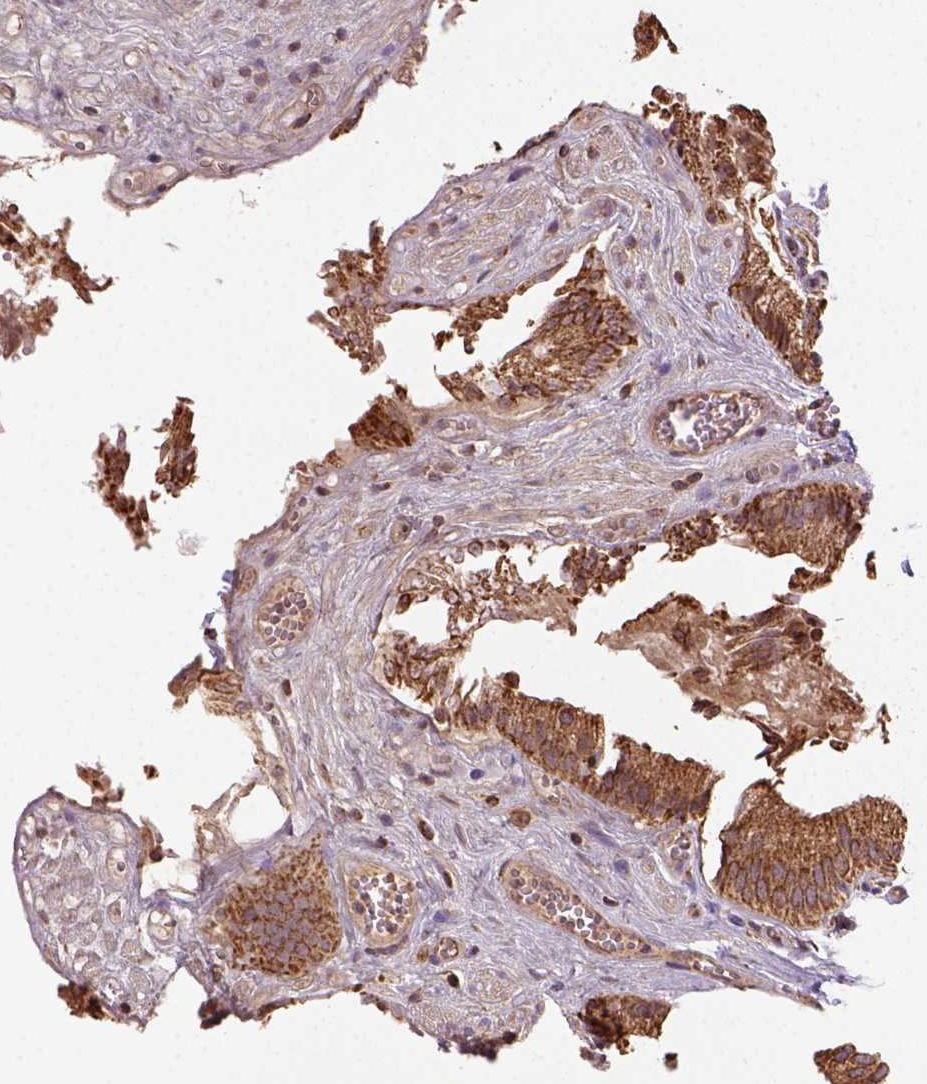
{"staining": {"intensity": "strong", "quantity": ">75%", "location": "cytoplasmic/membranous"}, "tissue": "gallbladder", "cell_type": "Glandular cells", "image_type": "normal", "snomed": [{"axis": "morphology", "description": "Normal tissue, NOS"}, {"axis": "topography", "description": "Gallbladder"}, {"axis": "topography", "description": "Peripheral nerve tissue"}], "caption": "Immunohistochemistry (DAB) staining of benign gallbladder shows strong cytoplasmic/membranous protein expression in about >75% of glandular cells.", "gene": "MAPK8IP3", "patient": {"sex": "male", "age": 17}}